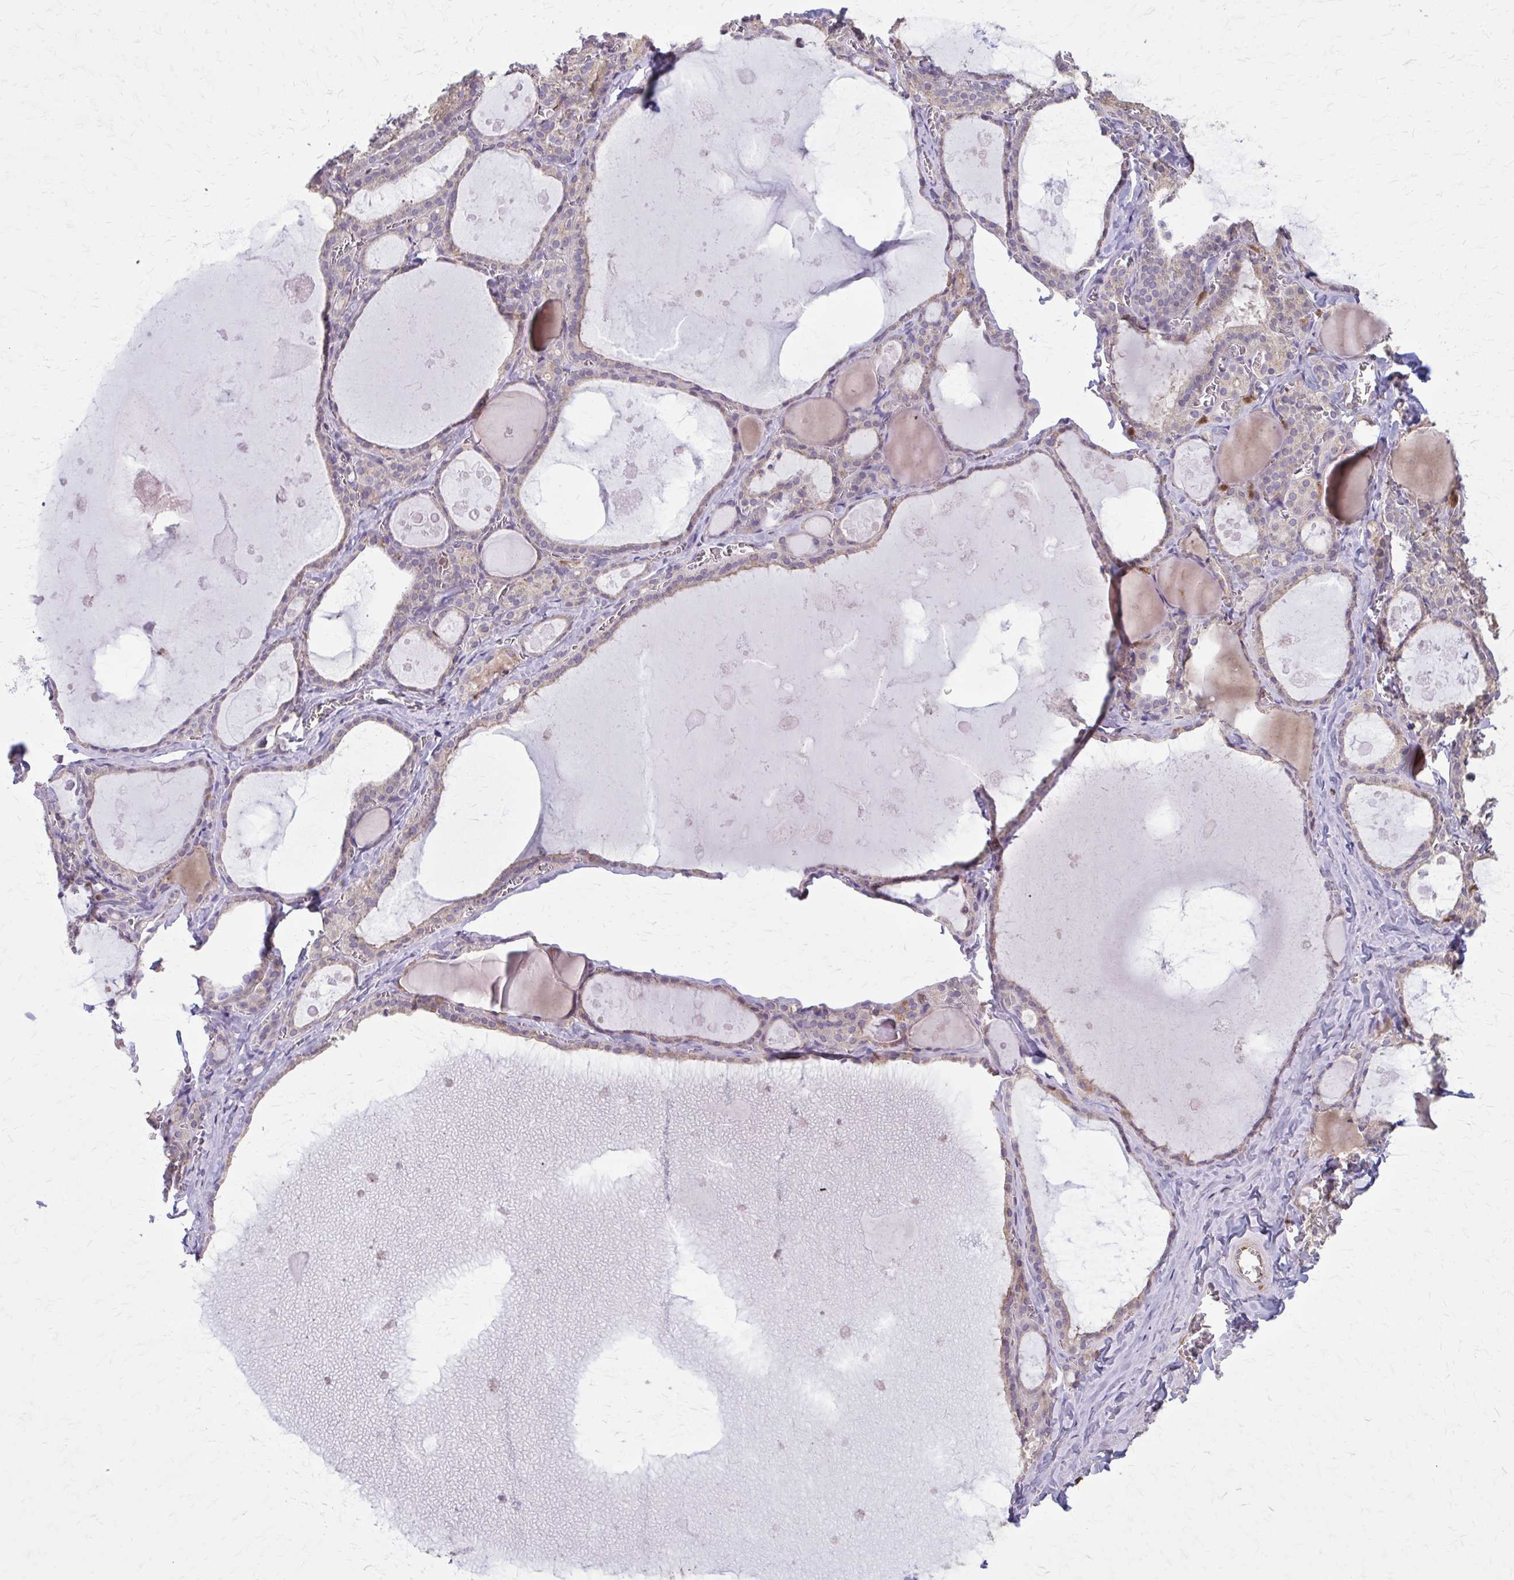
{"staining": {"intensity": "weak", "quantity": "25%-75%", "location": "cytoplasmic/membranous"}, "tissue": "thyroid gland", "cell_type": "Glandular cells", "image_type": "normal", "snomed": [{"axis": "morphology", "description": "Normal tissue, NOS"}, {"axis": "topography", "description": "Thyroid gland"}], "caption": "Thyroid gland stained for a protein reveals weak cytoplasmic/membranous positivity in glandular cells. (brown staining indicates protein expression, while blue staining denotes nuclei).", "gene": "NRBF2", "patient": {"sex": "male", "age": 56}}